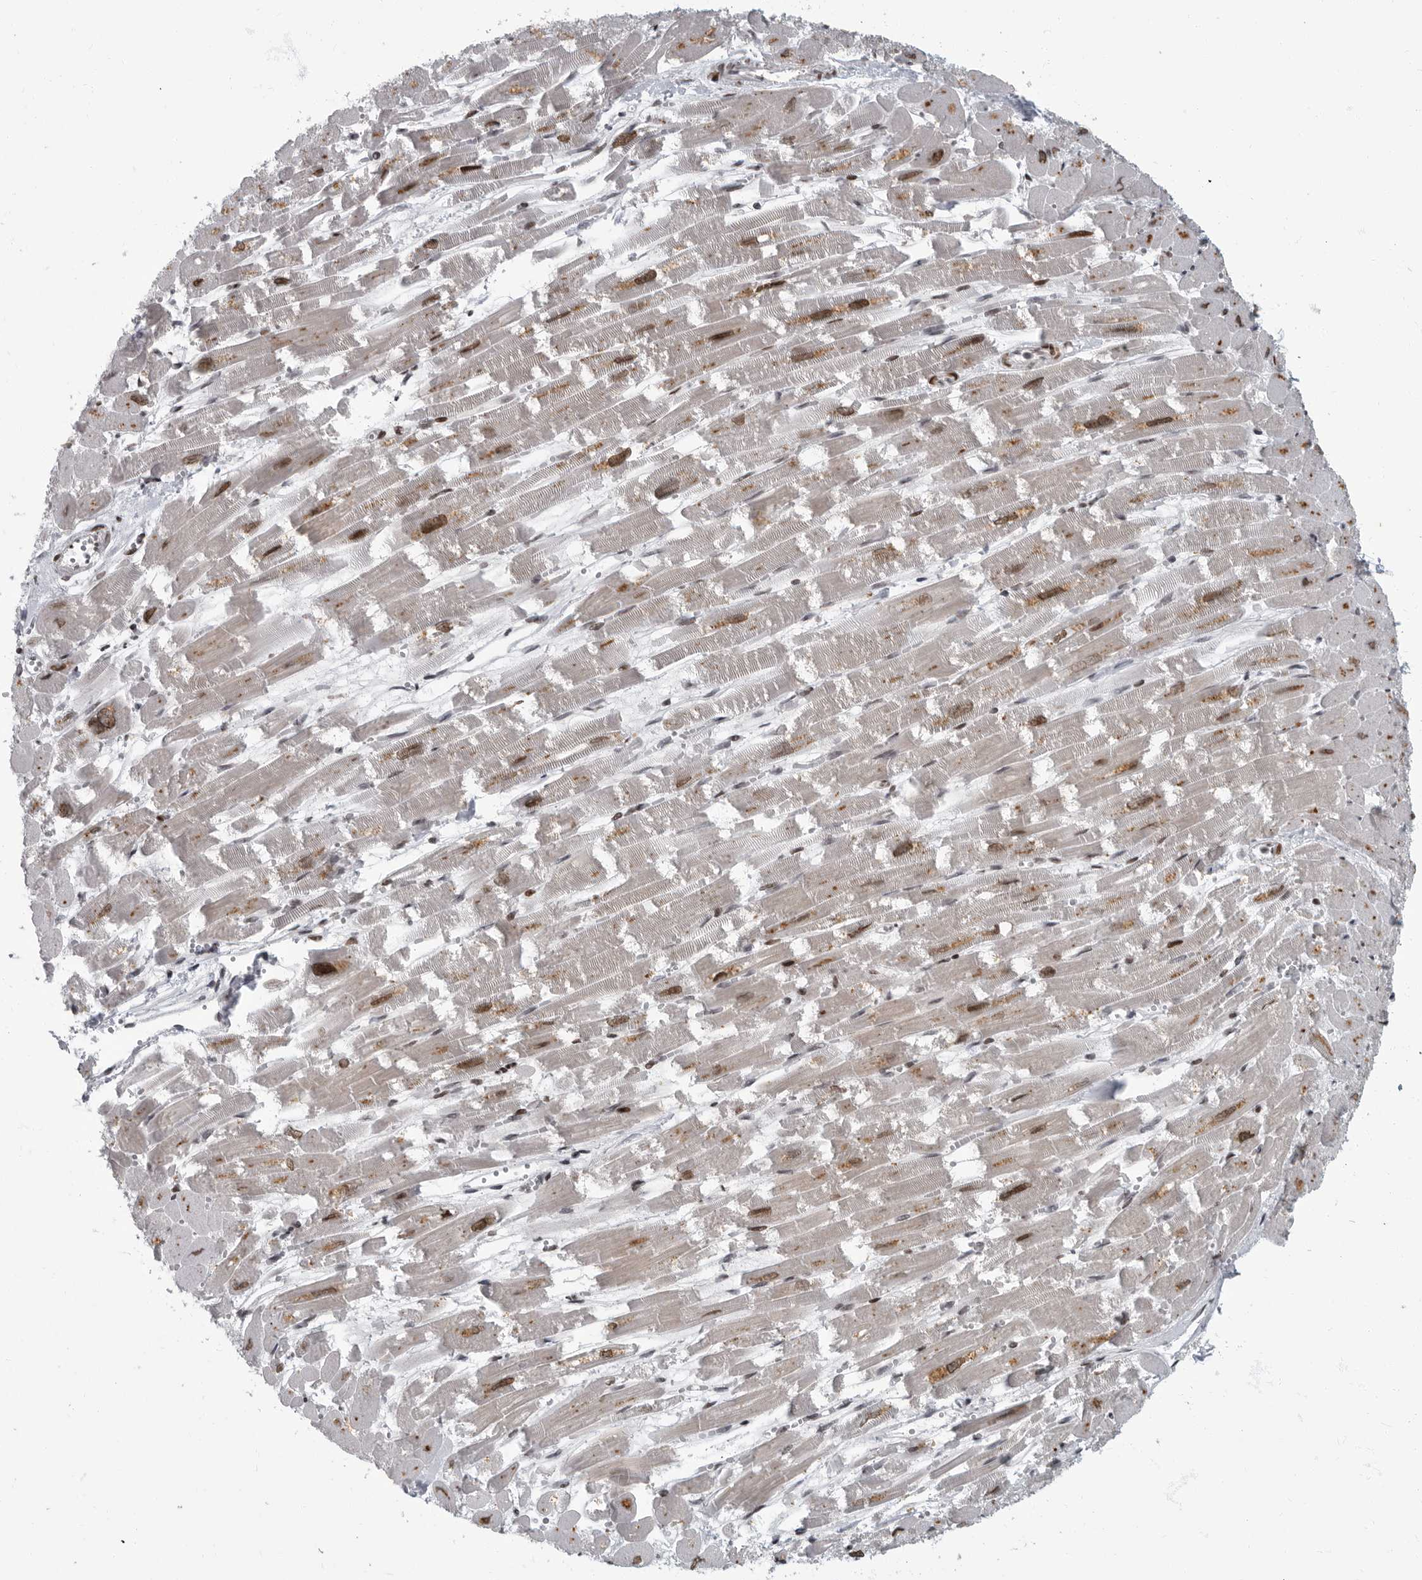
{"staining": {"intensity": "moderate", "quantity": ">75%", "location": "cytoplasmic/membranous,nuclear"}, "tissue": "heart muscle", "cell_type": "Cardiomyocytes", "image_type": "normal", "snomed": [{"axis": "morphology", "description": "Normal tissue, NOS"}, {"axis": "topography", "description": "Heart"}], "caption": "Heart muscle was stained to show a protein in brown. There is medium levels of moderate cytoplasmic/membranous,nuclear staining in about >75% of cardiomyocytes. (Brightfield microscopy of DAB IHC at high magnification).", "gene": "EVI5", "patient": {"sex": "male", "age": 54}}